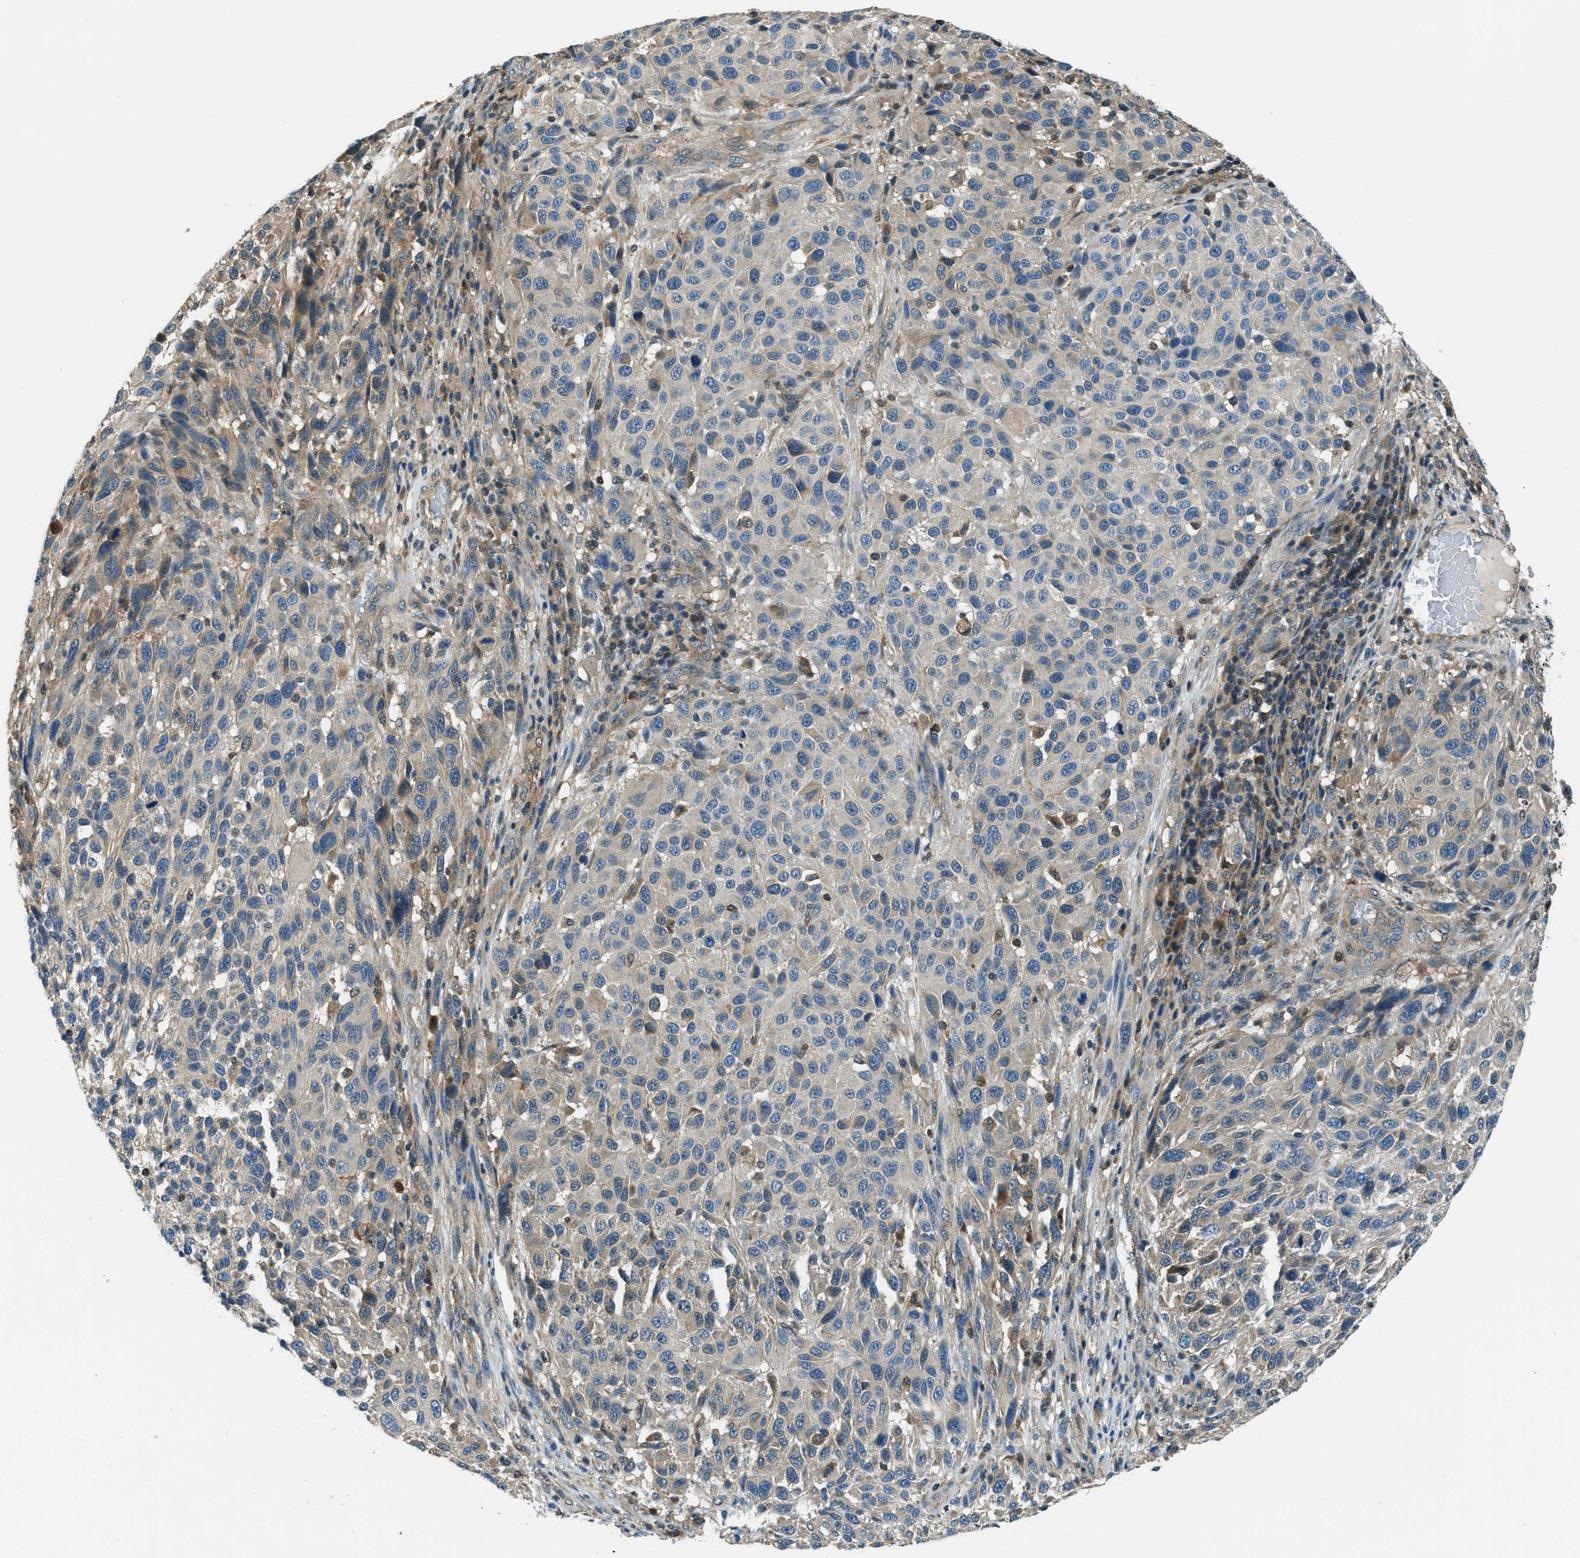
{"staining": {"intensity": "weak", "quantity": "<25%", "location": "cytoplasmic/membranous"}, "tissue": "melanoma", "cell_type": "Tumor cells", "image_type": "cancer", "snomed": [{"axis": "morphology", "description": "Malignant melanoma, Metastatic site"}, {"axis": "topography", "description": "Lymph node"}], "caption": "Immunohistochemistry (IHC) of malignant melanoma (metastatic site) shows no expression in tumor cells.", "gene": "HEBP2", "patient": {"sex": "male", "age": 61}}